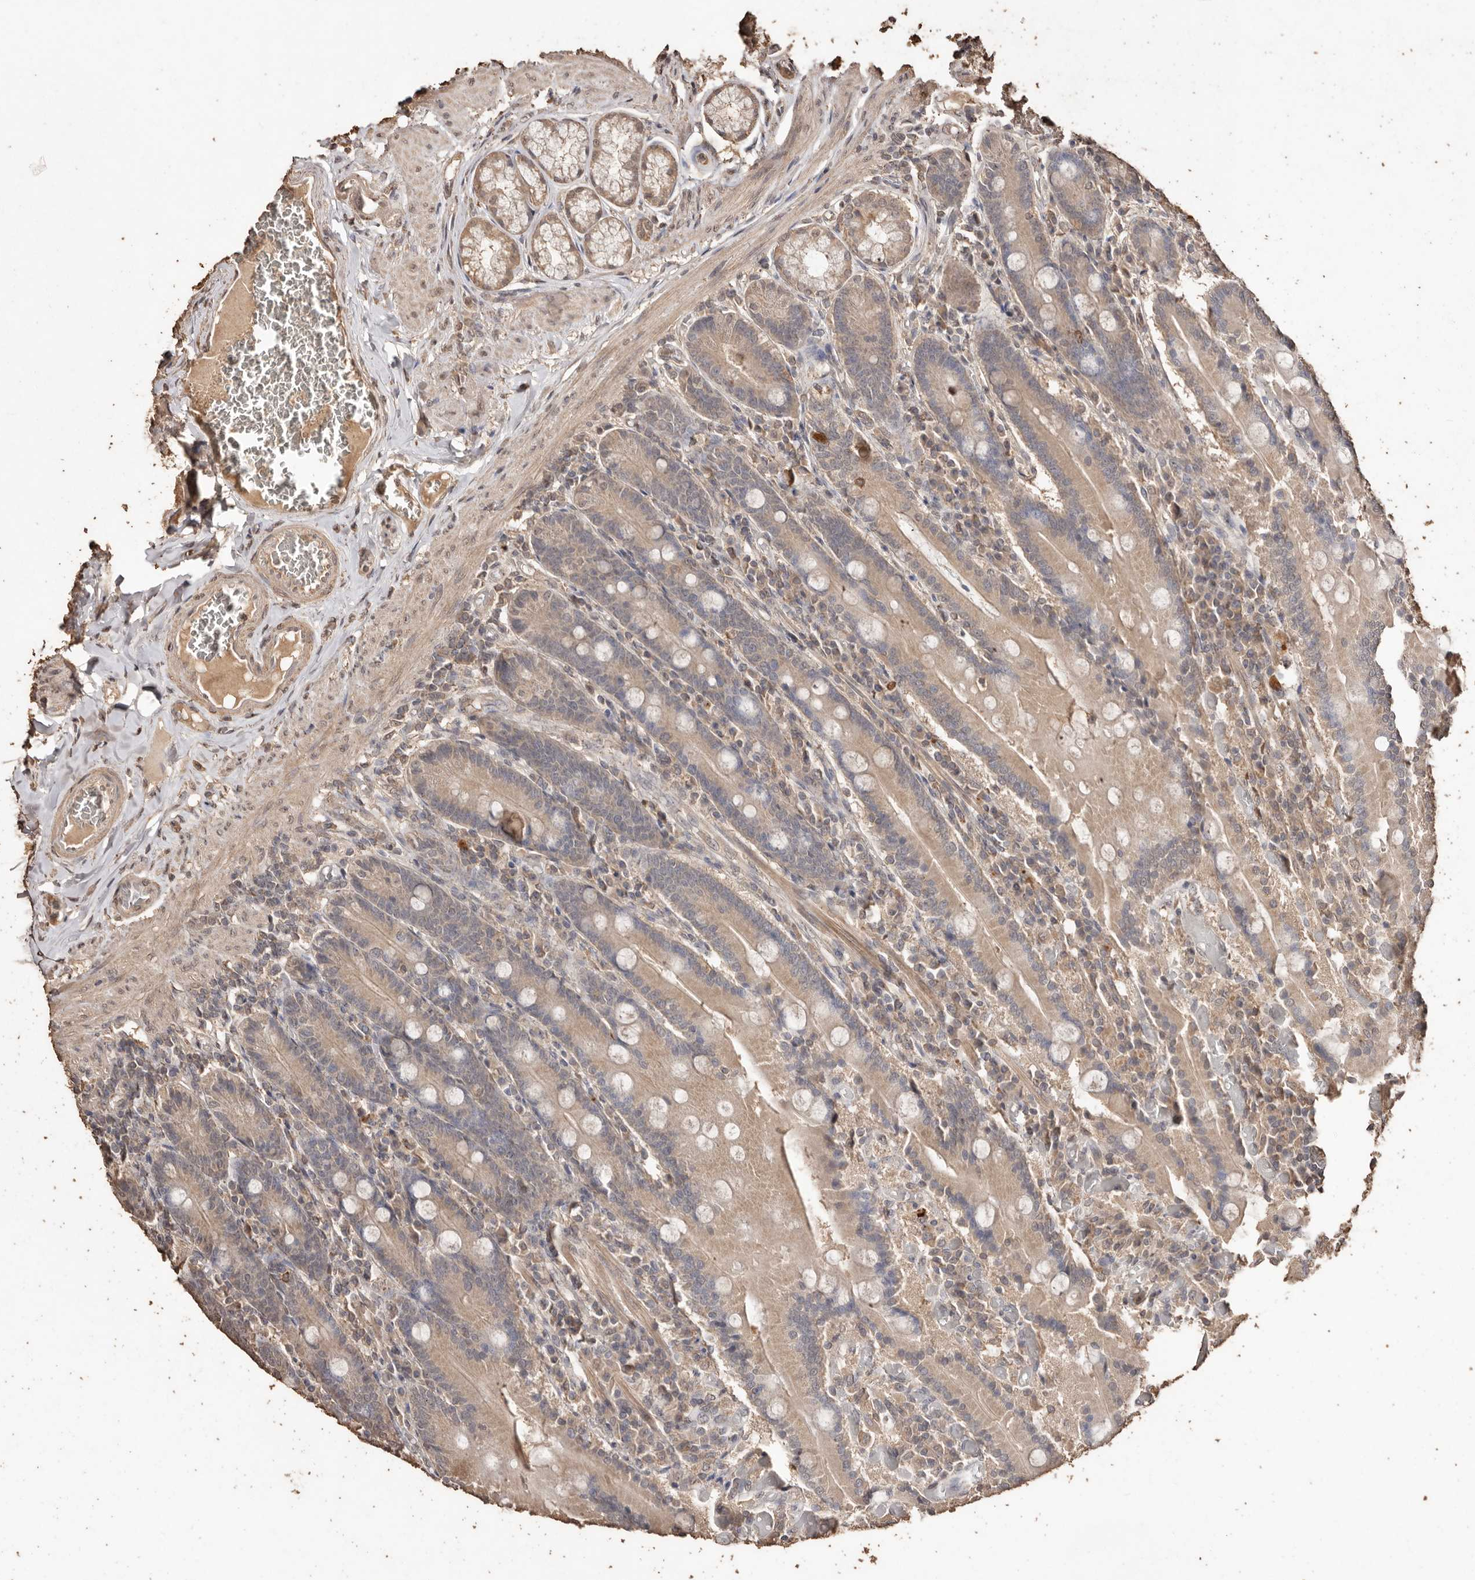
{"staining": {"intensity": "weak", "quantity": ">75%", "location": "cytoplasmic/membranous"}, "tissue": "duodenum", "cell_type": "Glandular cells", "image_type": "normal", "snomed": [{"axis": "morphology", "description": "Normal tissue, NOS"}, {"axis": "topography", "description": "Duodenum"}], "caption": "This image reveals IHC staining of unremarkable human duodenum, with low weak cytoplasmic/membranous staining in about >75% of glandular cells.", "gene": "PKDCC", "patient": {"sex": "female", "age": 62}}